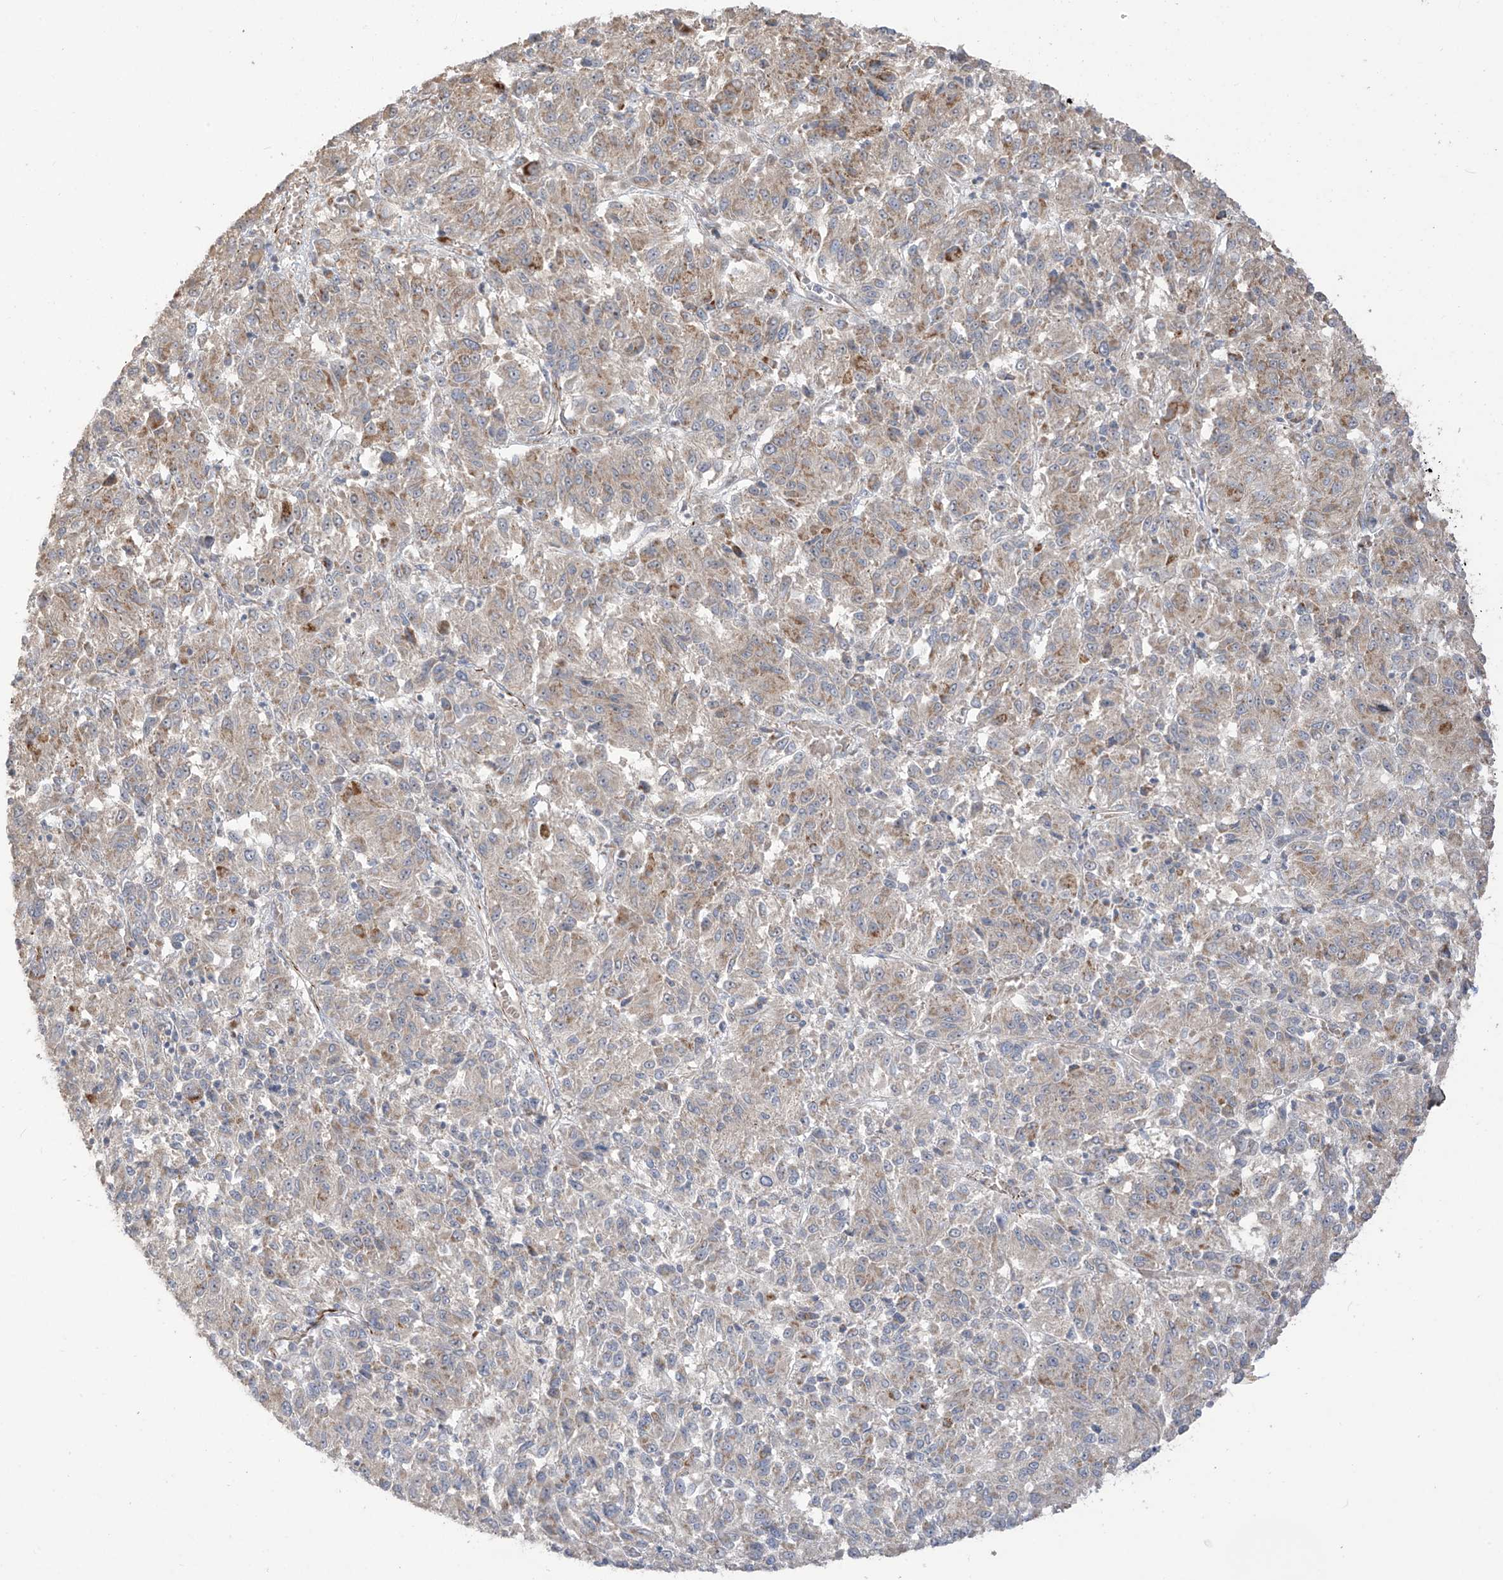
{"staining": {"intensity": "weak", "quantity": "25%-75%", "location": "cytoplasmic/membranous"}, "tissue": "melanoma", "cell_type": "Tumor cells", "image_type": "cancer", "snomed": [{"axis": "morphology", "description": "Malignant melanoma, Metastatic site"}, {"axis": "topography", "description": "Lung"}], "caption": "The immunohistochemical stain labels weak cytoplasmic/membranous staining in tumor cells of malignant melanoma (metastatic site) tissue.", "gene": "DCDC2", "patient": {"sex": "male", "age": 64}}